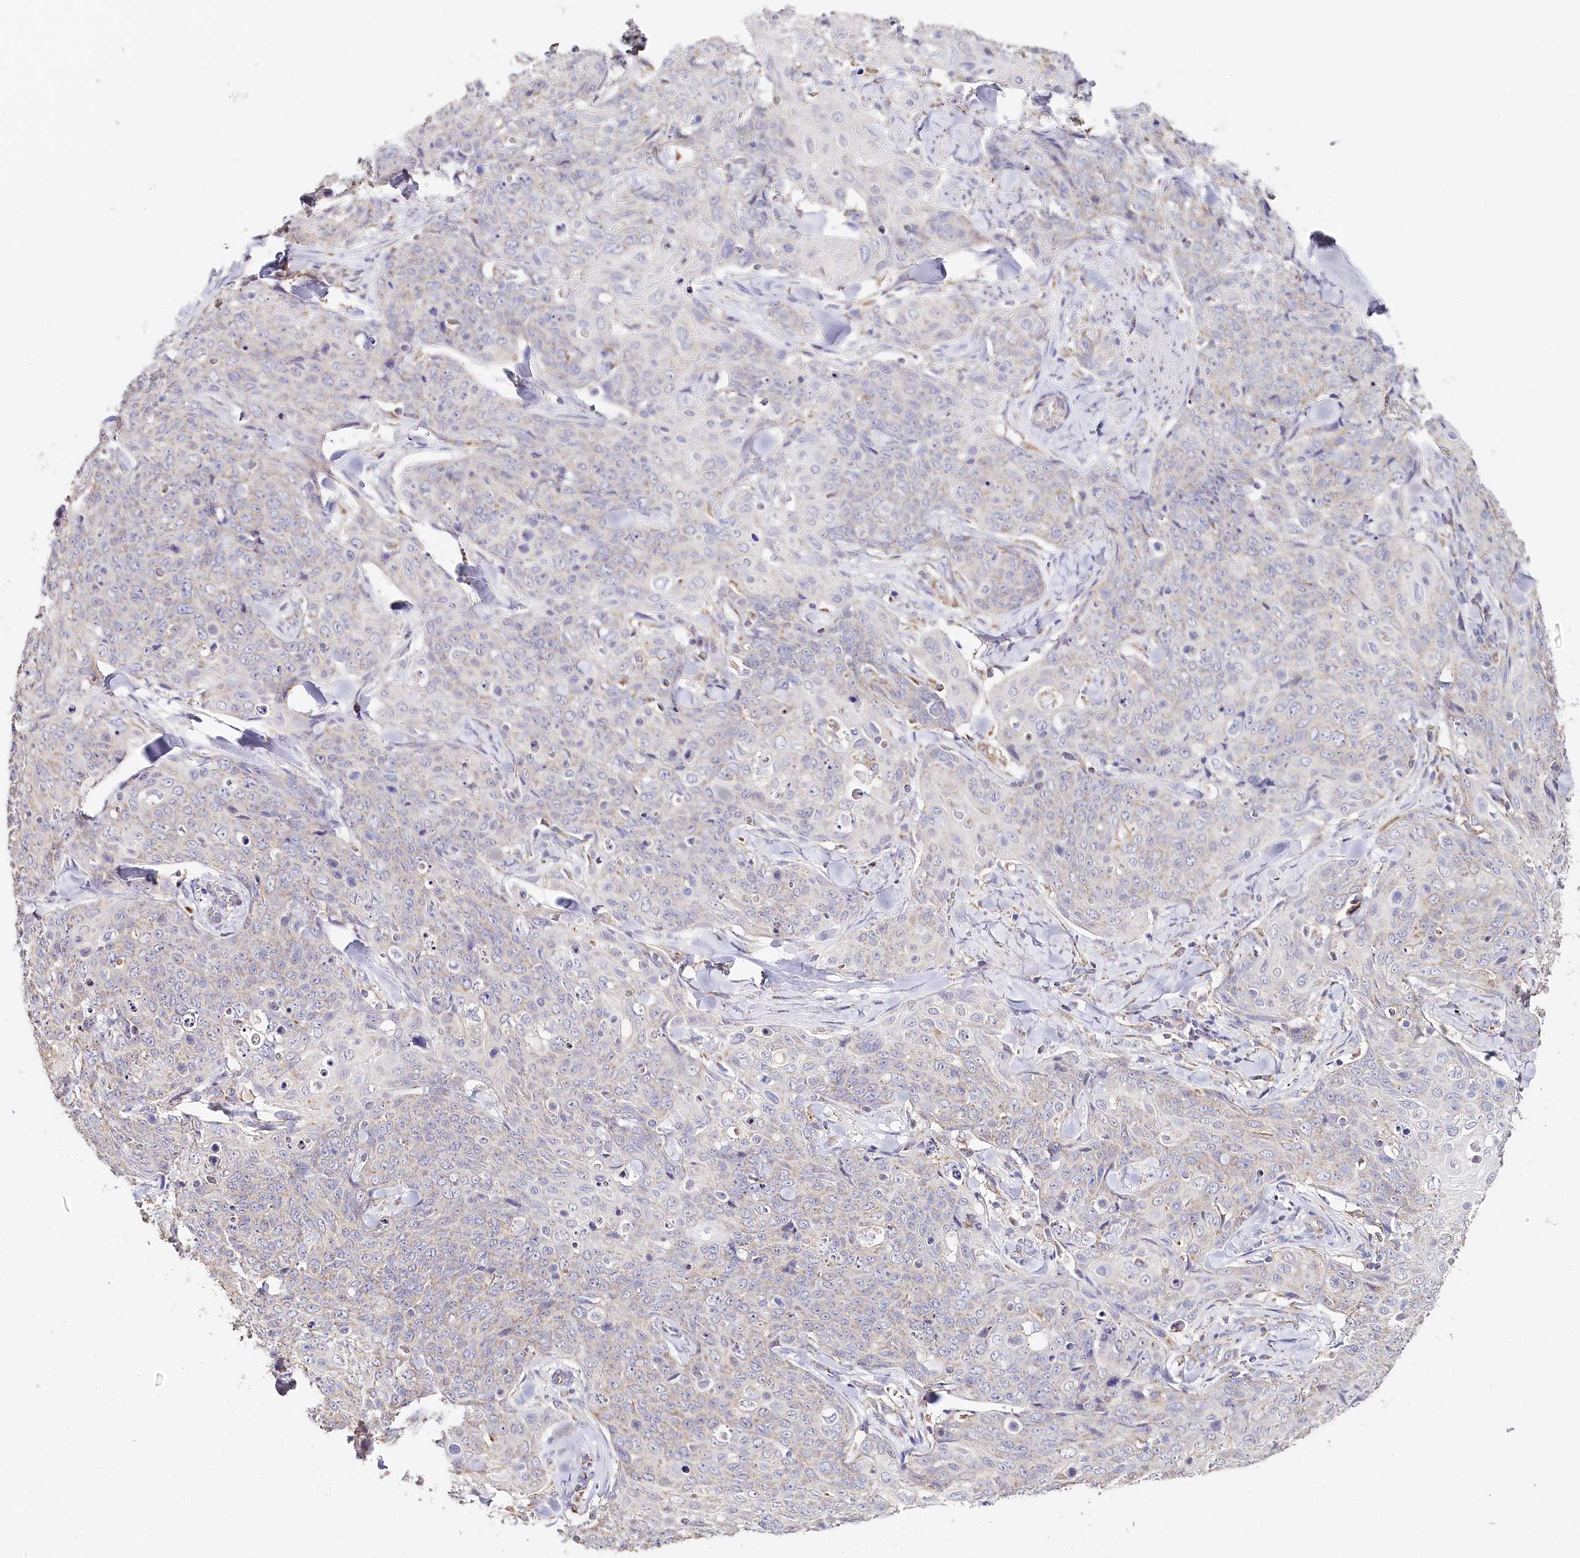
{"staining": {"intensity": "negative", "quantity": "none", "location": "none"}, "tissue": "skin cancer", "cell_type": "Tumor cells", "image_type": "cancer", "snomed": [{"axis": "morphology", "description": "Squamous cell carcinoma, NOS"}, {"axis": "topography", "description": "Skin"}, {"axis": "topography", "description": "Vulva"}], "caption": "IHC of skin squamous cell carcinoma shows no staining in tumor cells. (DAB IHC with hematoxylin counter stain).", "gene": "MMP25", "patient": {"sex": "female", "age": 85}}